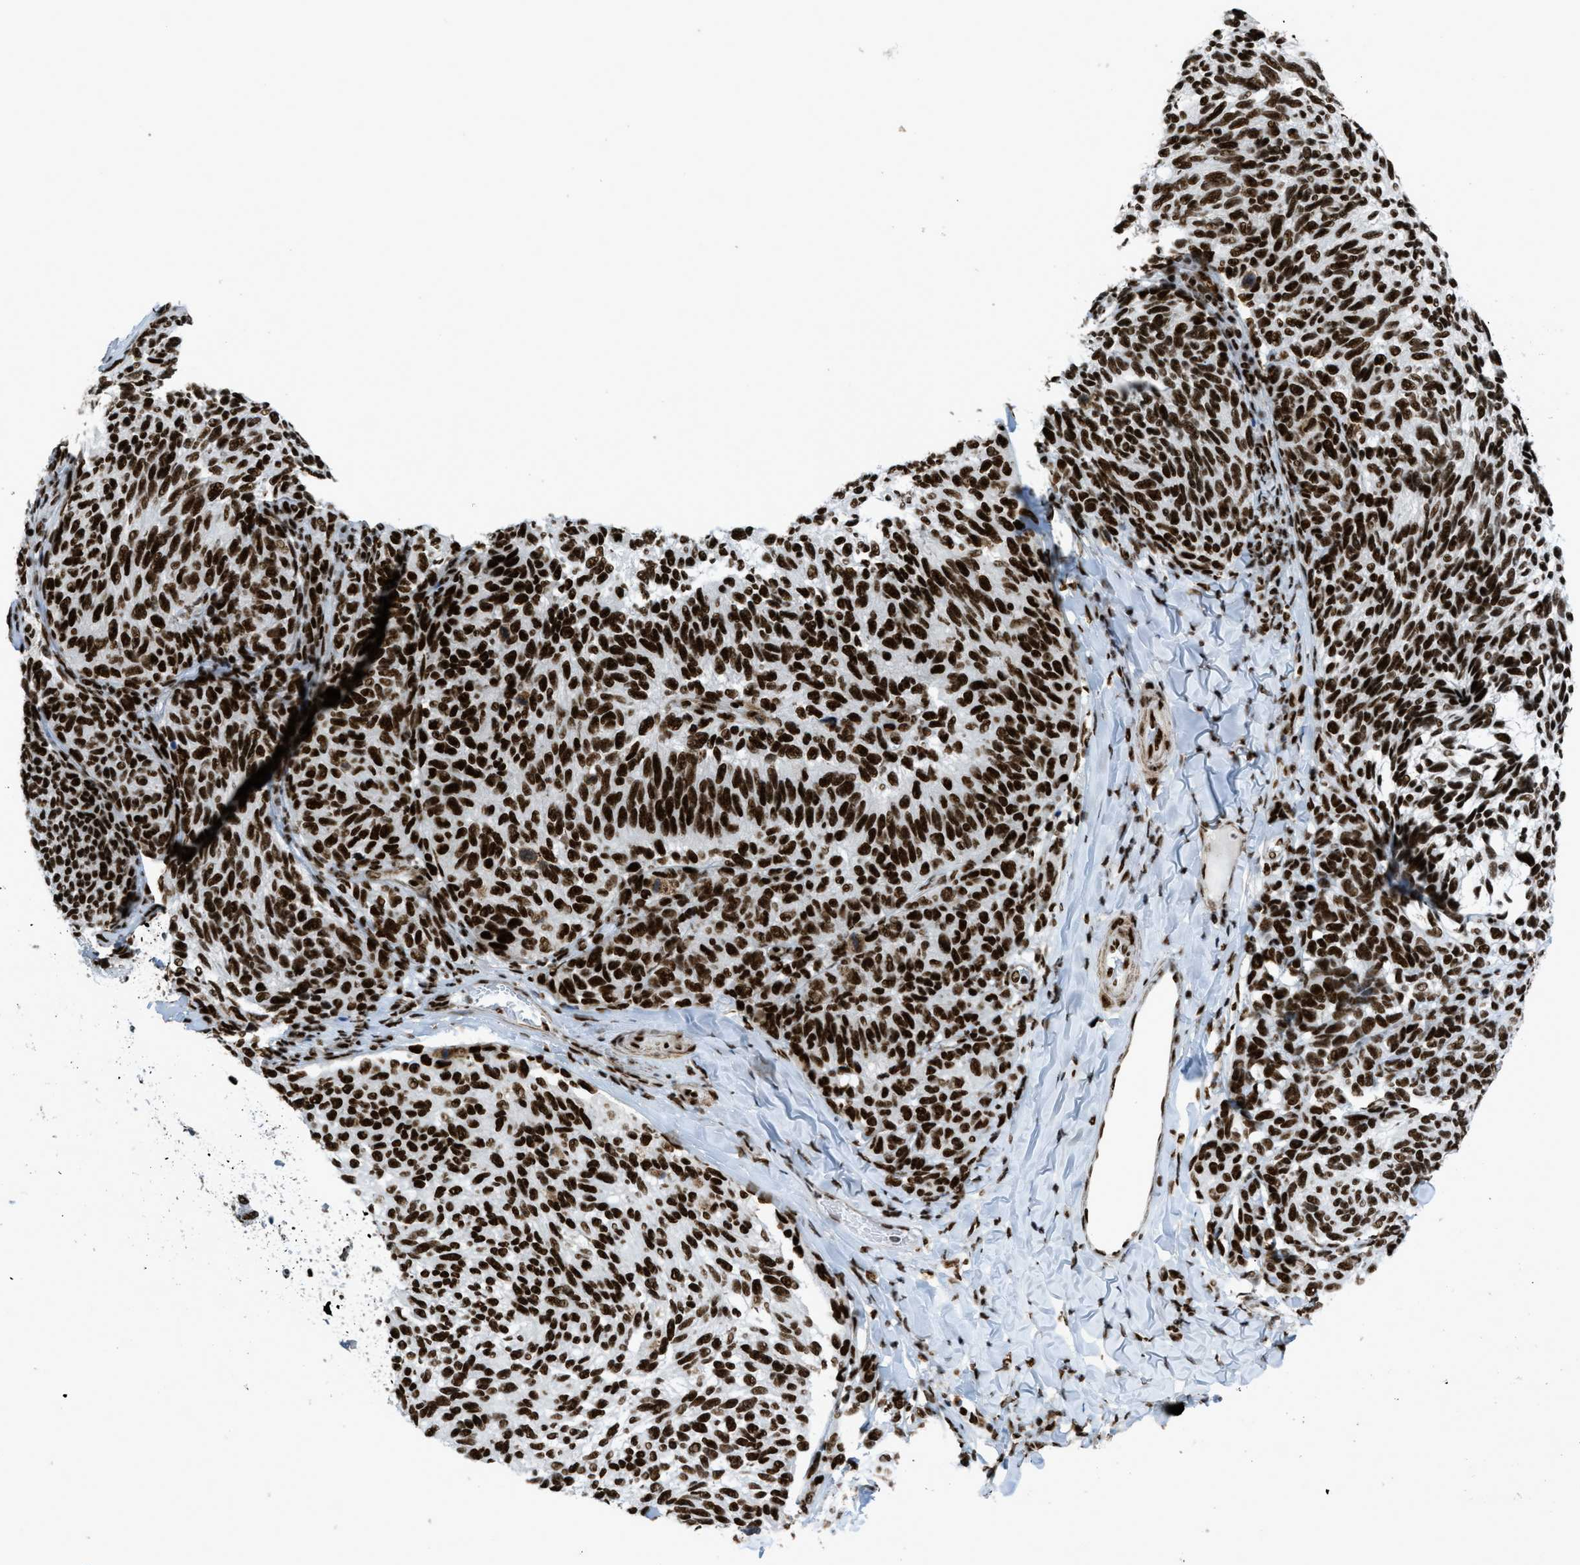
{"staining": {"intensity": "strong", "quantity": ">75%", "location": "nuclear"}, "tissue": "melanoma", "cell_type": "Tumor cells", "image_type": "cancer", "snomed": [{"axis": "morphology", "description": "Malignant melanoma, NOS"}, {"axis": "topography", "description": "Skin"}], "caption": "A brown stain labels strong nuclear positivity of a protein in human melanoma tumor cells.", "gene": "ZNF207", "patient": {"sex": "female", "age": 73}}